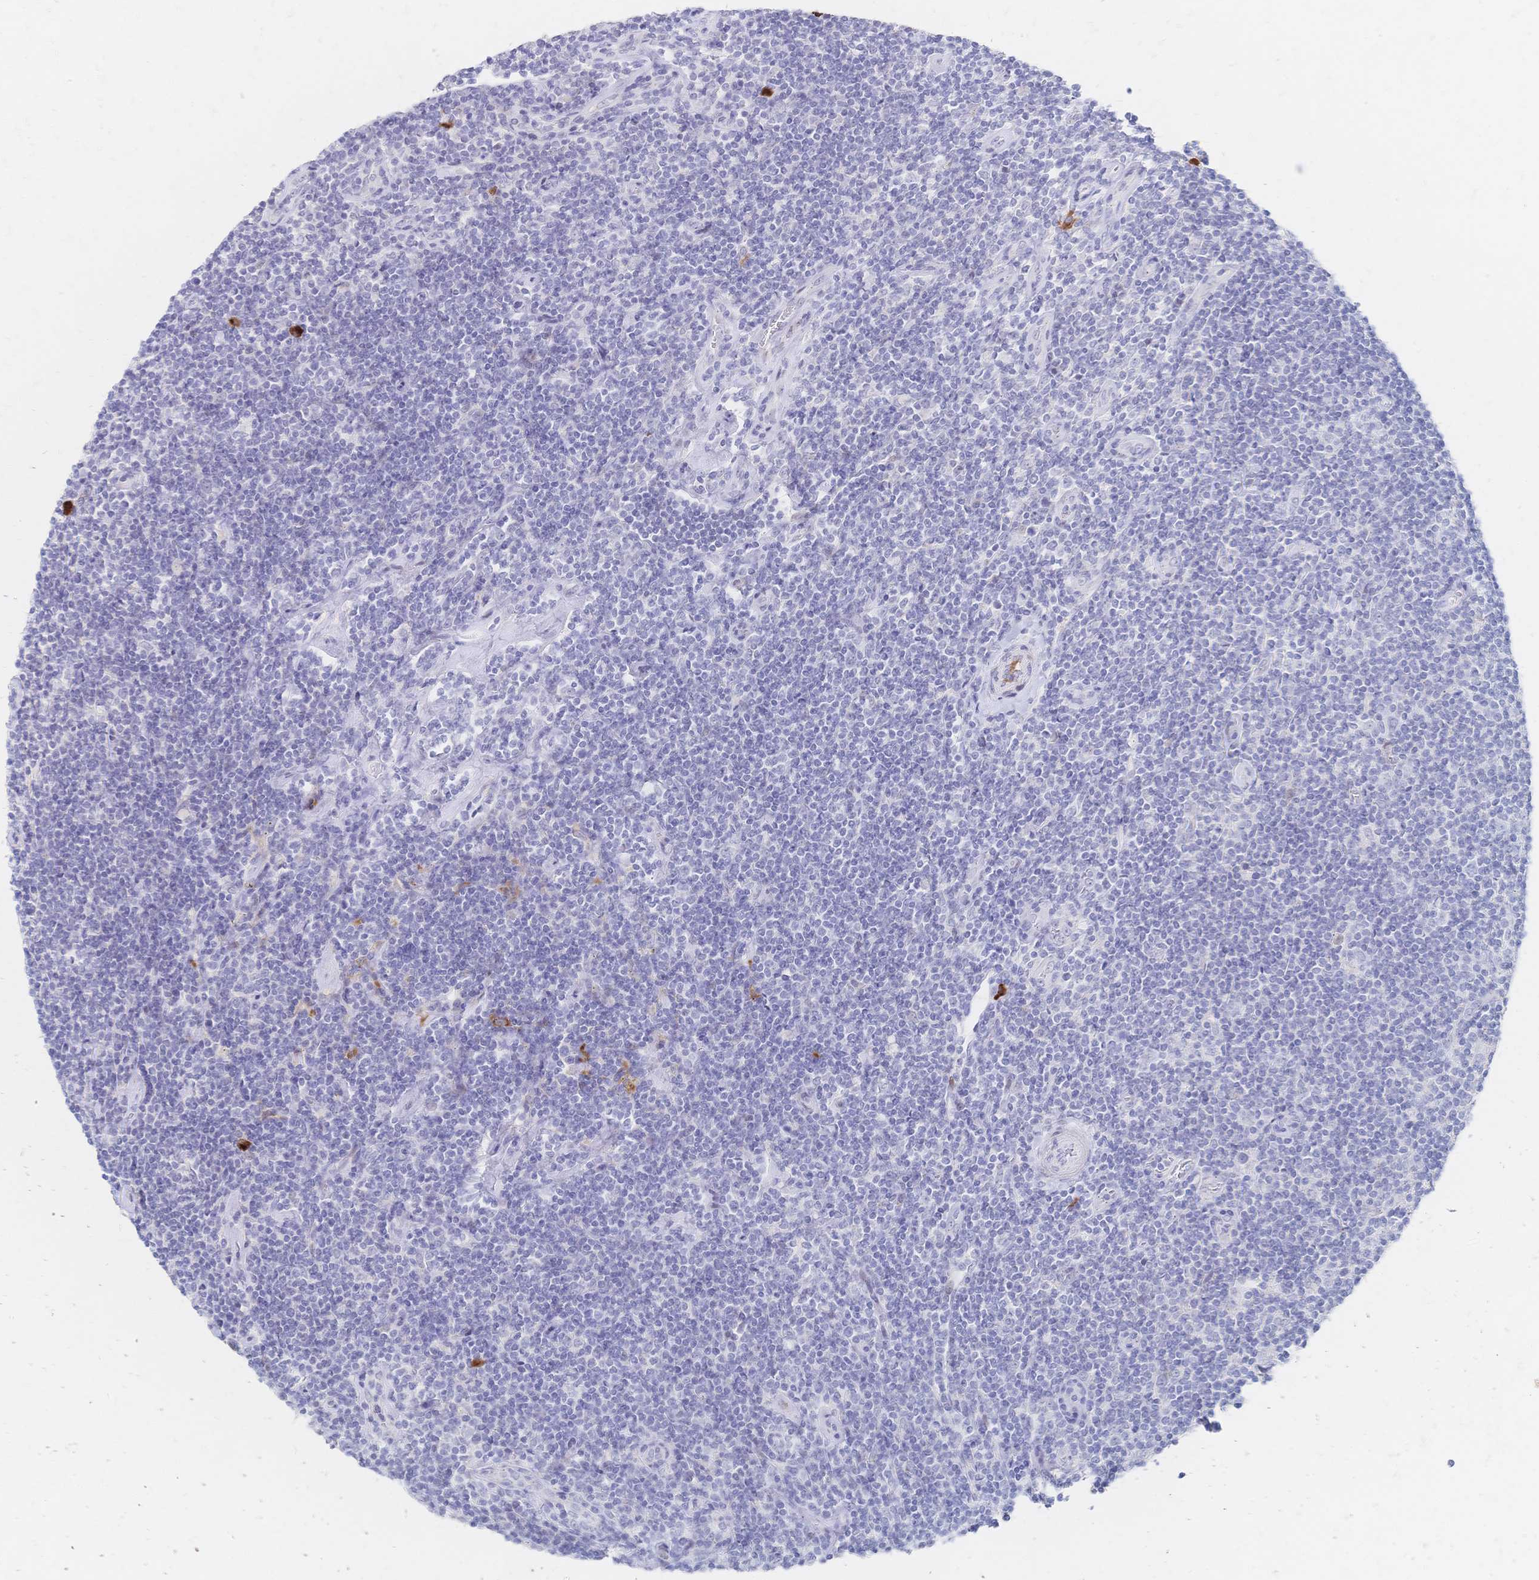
{"staining": {"intensity": "negative", "quantity": "none", "location": "none"}, "tissue": "lymphoma", "cell_type": "Tumor cells", "image_type": "cancer", "snomed": [{"axis": "morphology", "description": "Hodgkin's disease, NOS"}, {"axis": "topography", "description": "Lymph node"}], "caption": "The photomicrograph exhibits no significant expression in tumor cells of Hodgkin's disease.", "gene": "PSORS1C2", "patient": {"sex": "male", "age": 40}}